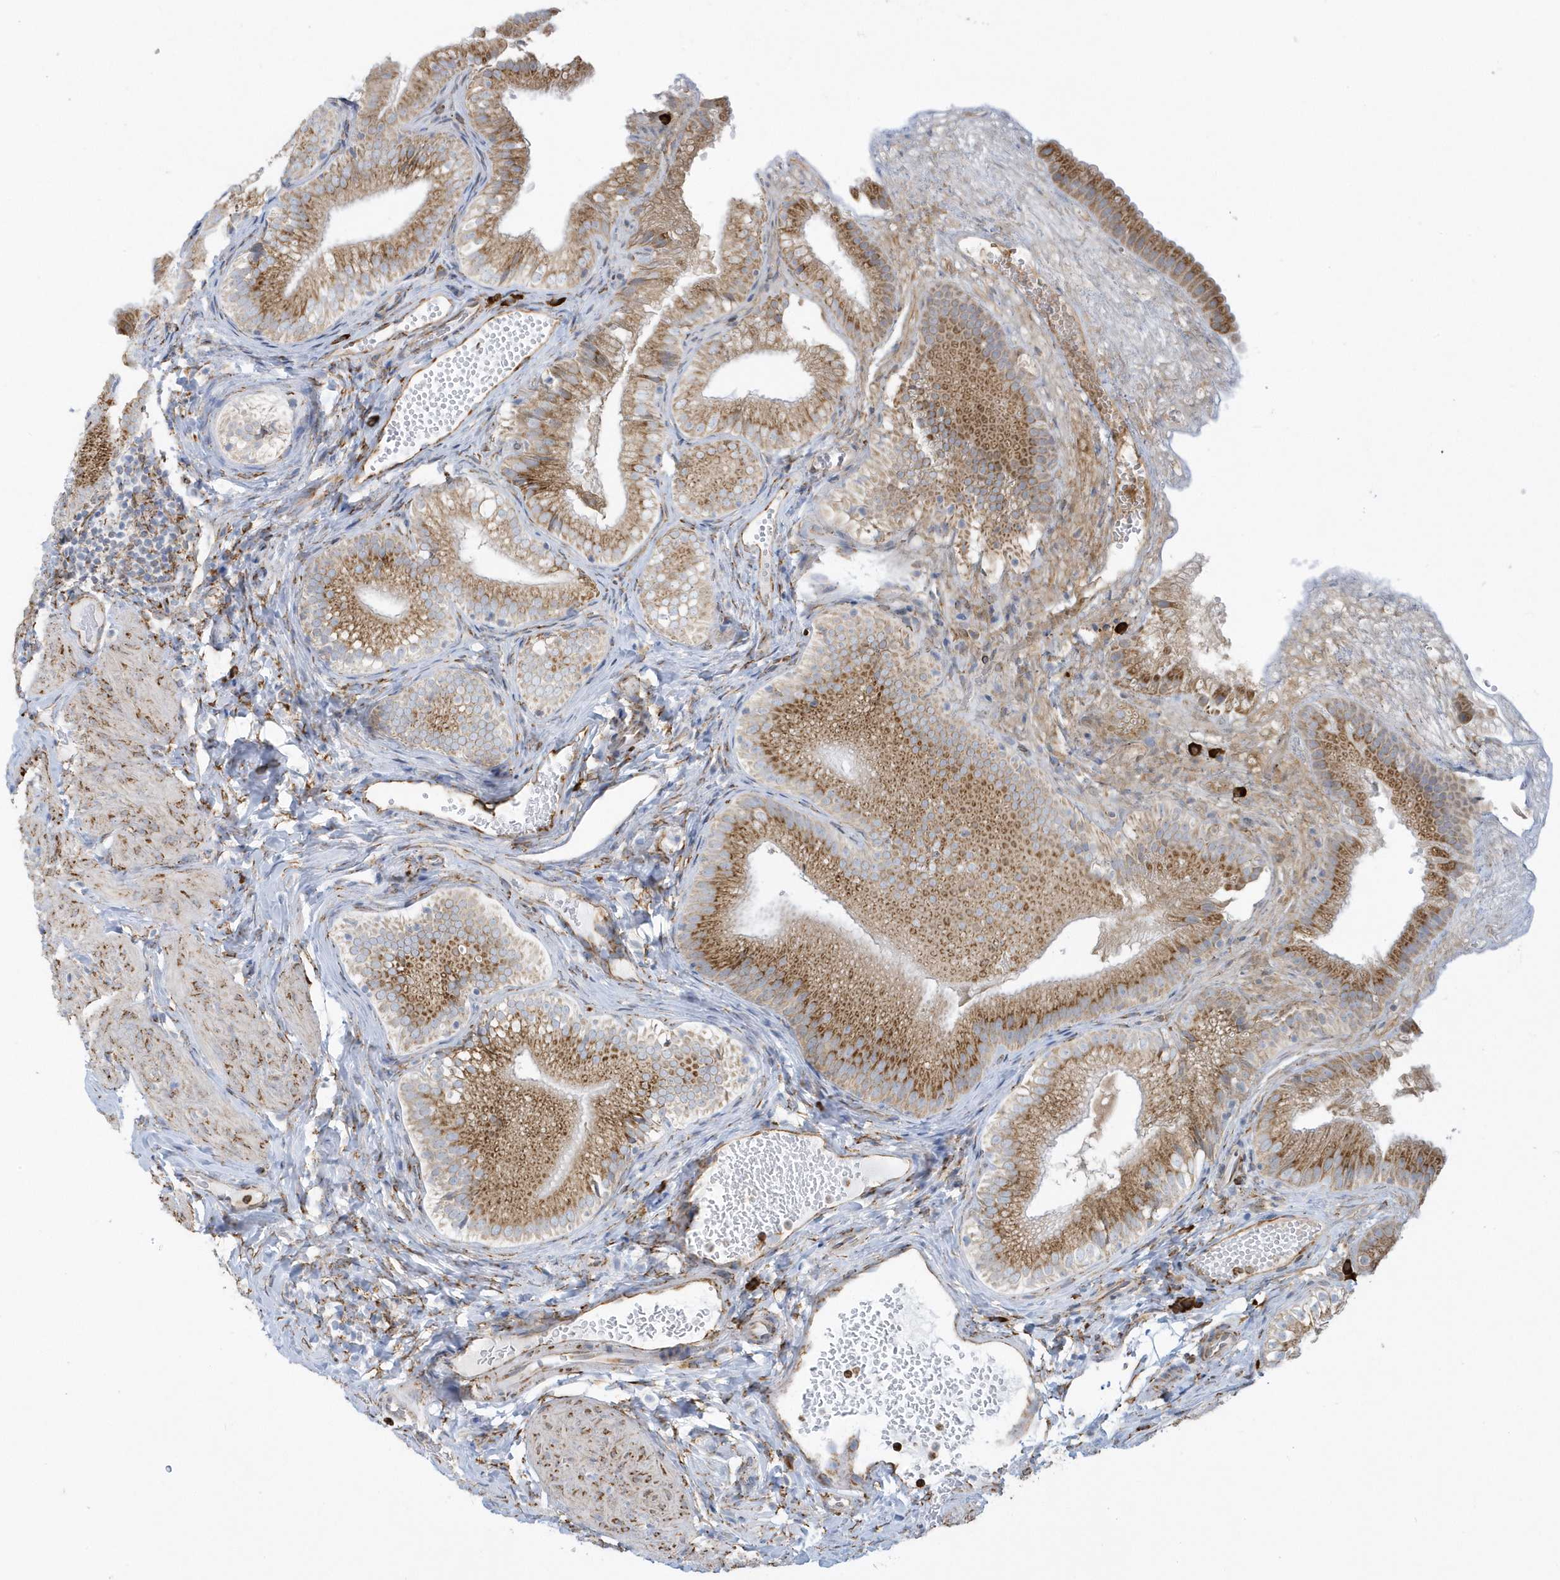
{"staining": {"intensity": "moderate", "quantity": ">75%", "location": "cytoplasmic/membranous"}, "tissue": "gallbladder", "cell_type": "Glandular cells", "image_type": "normal", "snomed": [{"axis": "morphology", "description": "Normal tissue, NOS"}, {"axis": "topography", "description": "Gallbladder"}], "caption": "Moderate cytoplasmic/membranous expression for a protein is present in approximately >75% of glandular cells of normal gallbladder using immunohistochemistry.", "gene": "DCAF1", "patient": {"sex": "female", "age": 30}}